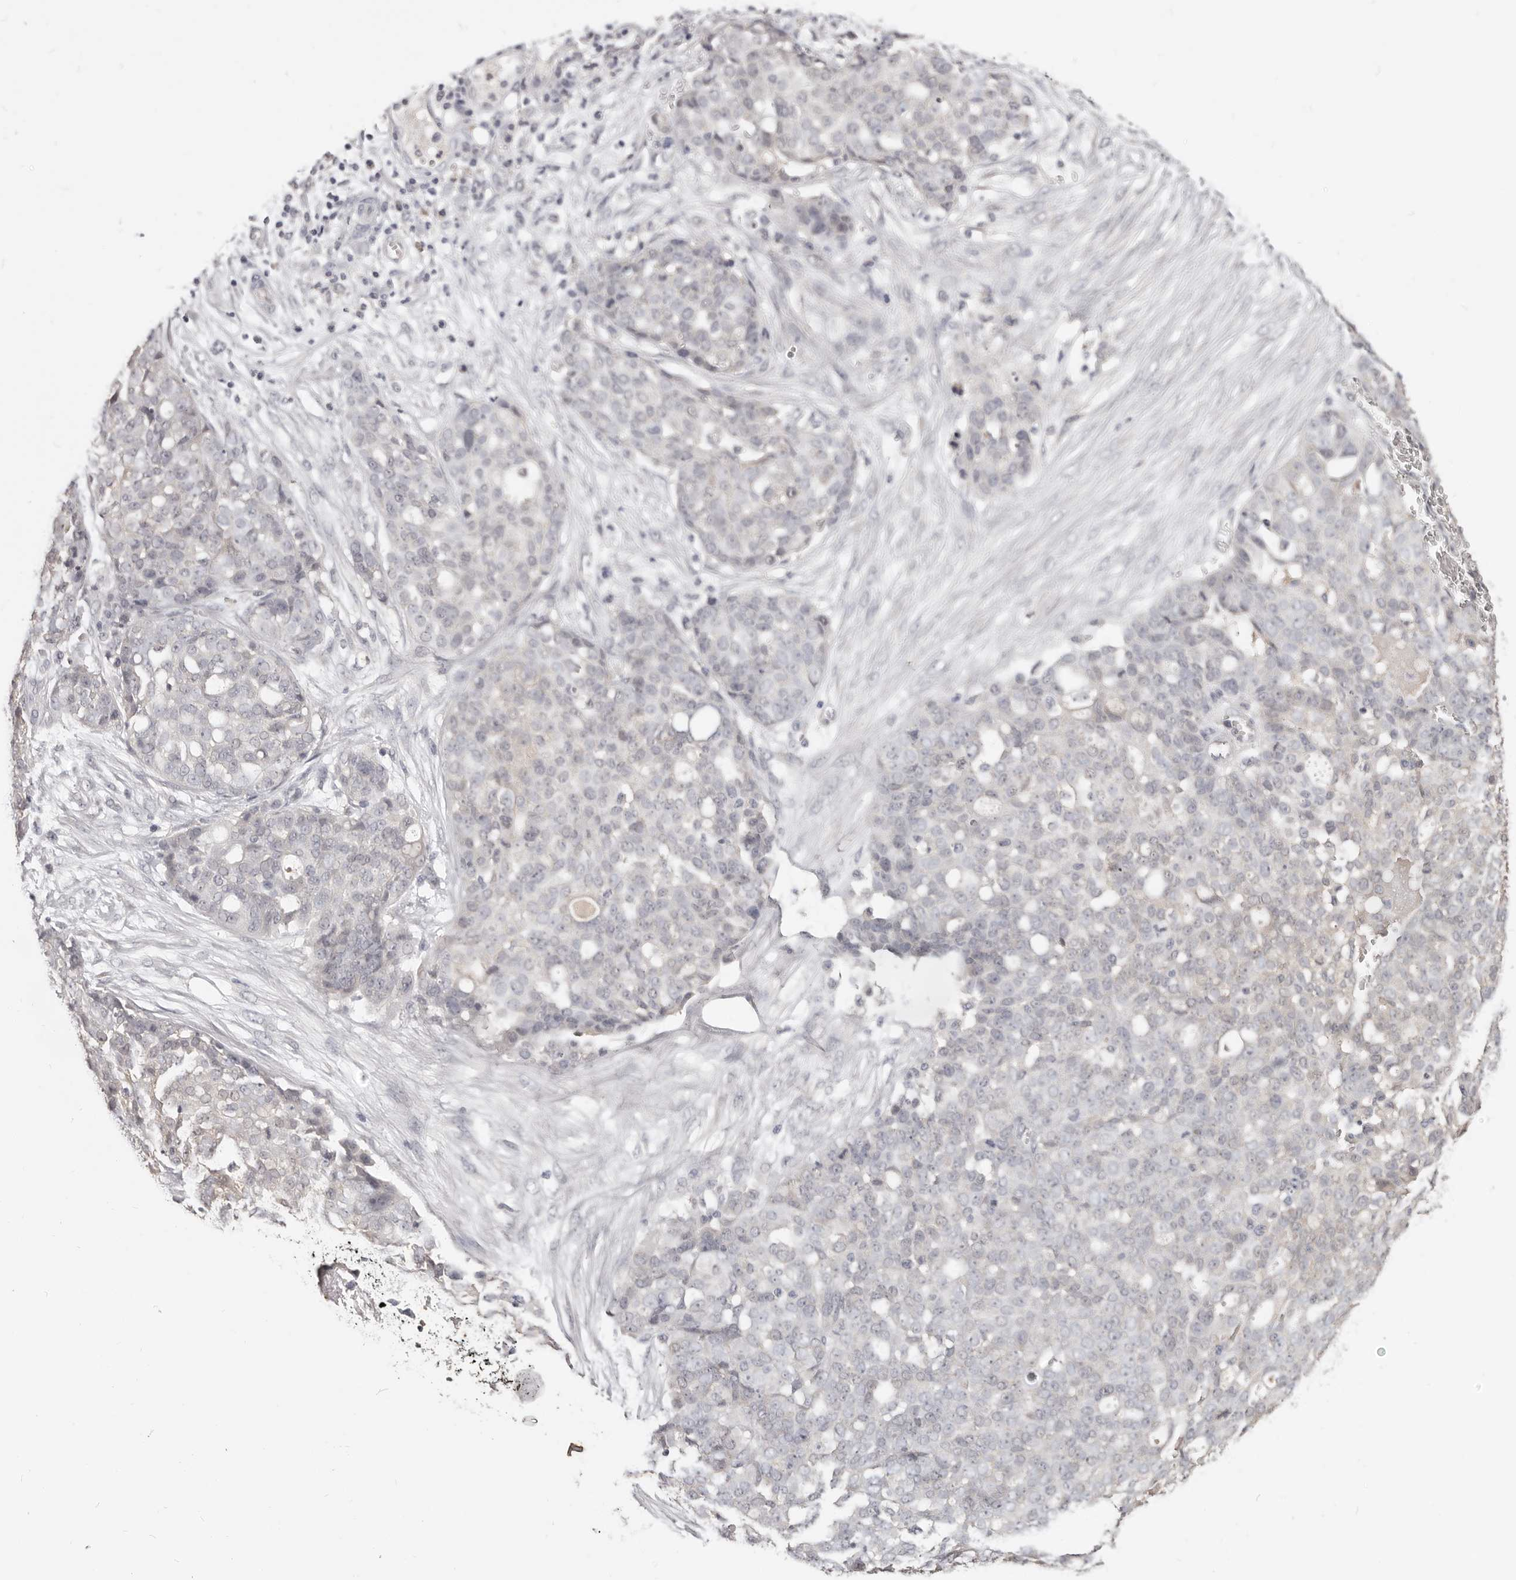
{"staining": {"intensity": "negative", "quantity": "none", "location": "none"}, "tissue": "ovarian cancer", "cell_type": "Tumor cells", "image_type": "cancer", "snomed": [{"axis": "morphology", "description": "Cystadenocarcinoma, serous, NOS"}, {"axis": "topography", "description": "Soft tissue"}, {"axis": "topography", "description": "Ovary"}], "caption": "Immunohistochemistry (IHC) of ovarian cancer reveals no staining in tumor cells.", "gene": "TSPAN13", "patient": {"sex": "female", "age": 57}}